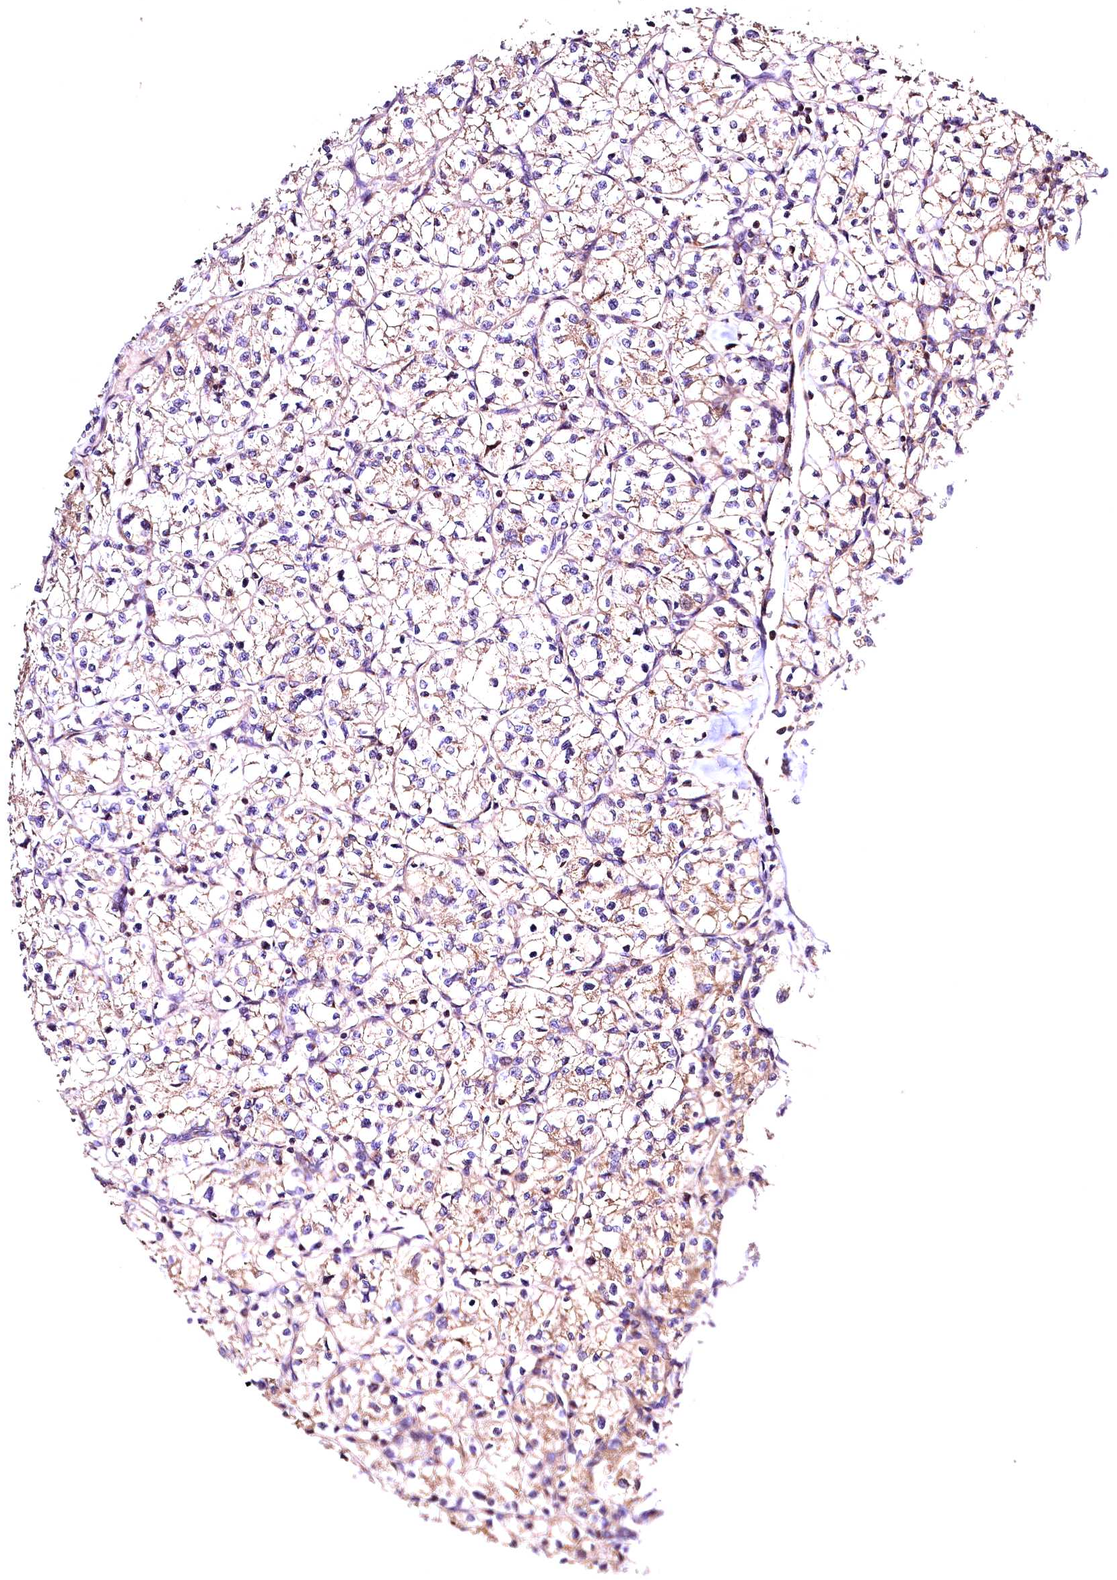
{"staining": {"intensity": "weak", "quantity": "<25%", "location": "cytoplasmic/membranous"}, "tissue": "renal cancer", "cell_type": "Tumor cells", "image_type": "cancer", "snomed": [{"axis": "morphology", "description": "Adenocarcinoma, NOS"}, {"axis": "topography", "description": "Kidney"}], "caption": "Adenocarcinoma (renal) stained for a protein using immunohistochemistry demonstrates no staining tumor cells.", "gene": "KPTN", "patient": {"sex": "female", "age": 64}}